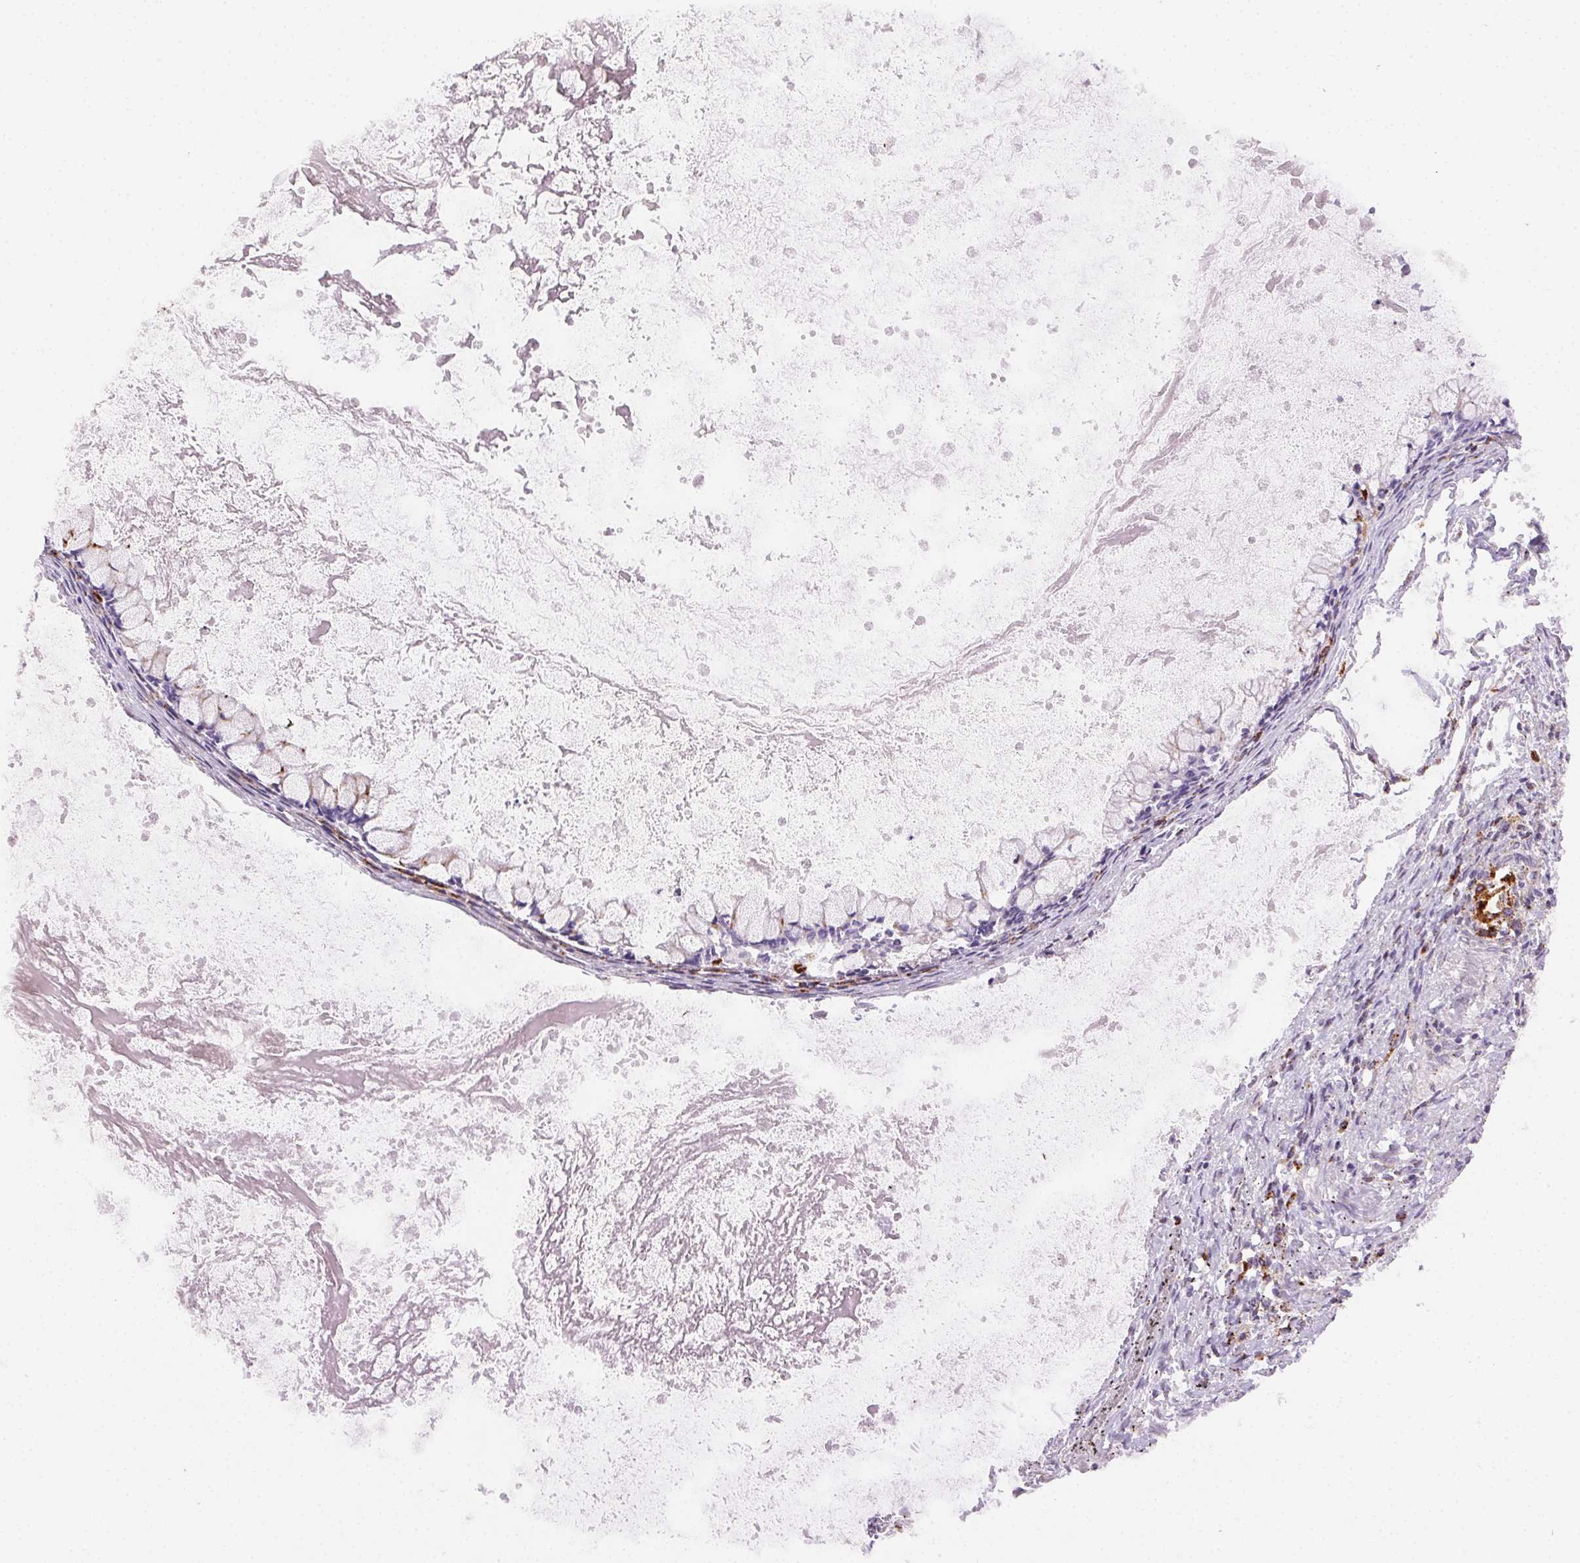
{"staining": {"intensity": "weak", "quantity": "<25%", "location": "cytoplasmic/membranous"}, "tissue": "ovarian cancer", "cell_type": "Tumor cells", "image_type": "cancer", "snomed": [{"axis": "morphology", "description": "Cystadenocarcinoma, mucinous, NOS"}, {"axis": "topography", "description": "Ovary"}], "caption": "High power microscopy photomicrograph of an immunohistochemistry (IHC) micrograph of ovarian mucinous cystadenocarcinoma, revealing no significant positivity in tumor cells.", "gene": "SCPEP1", "patient": {"sex": "female", "age": 67}}